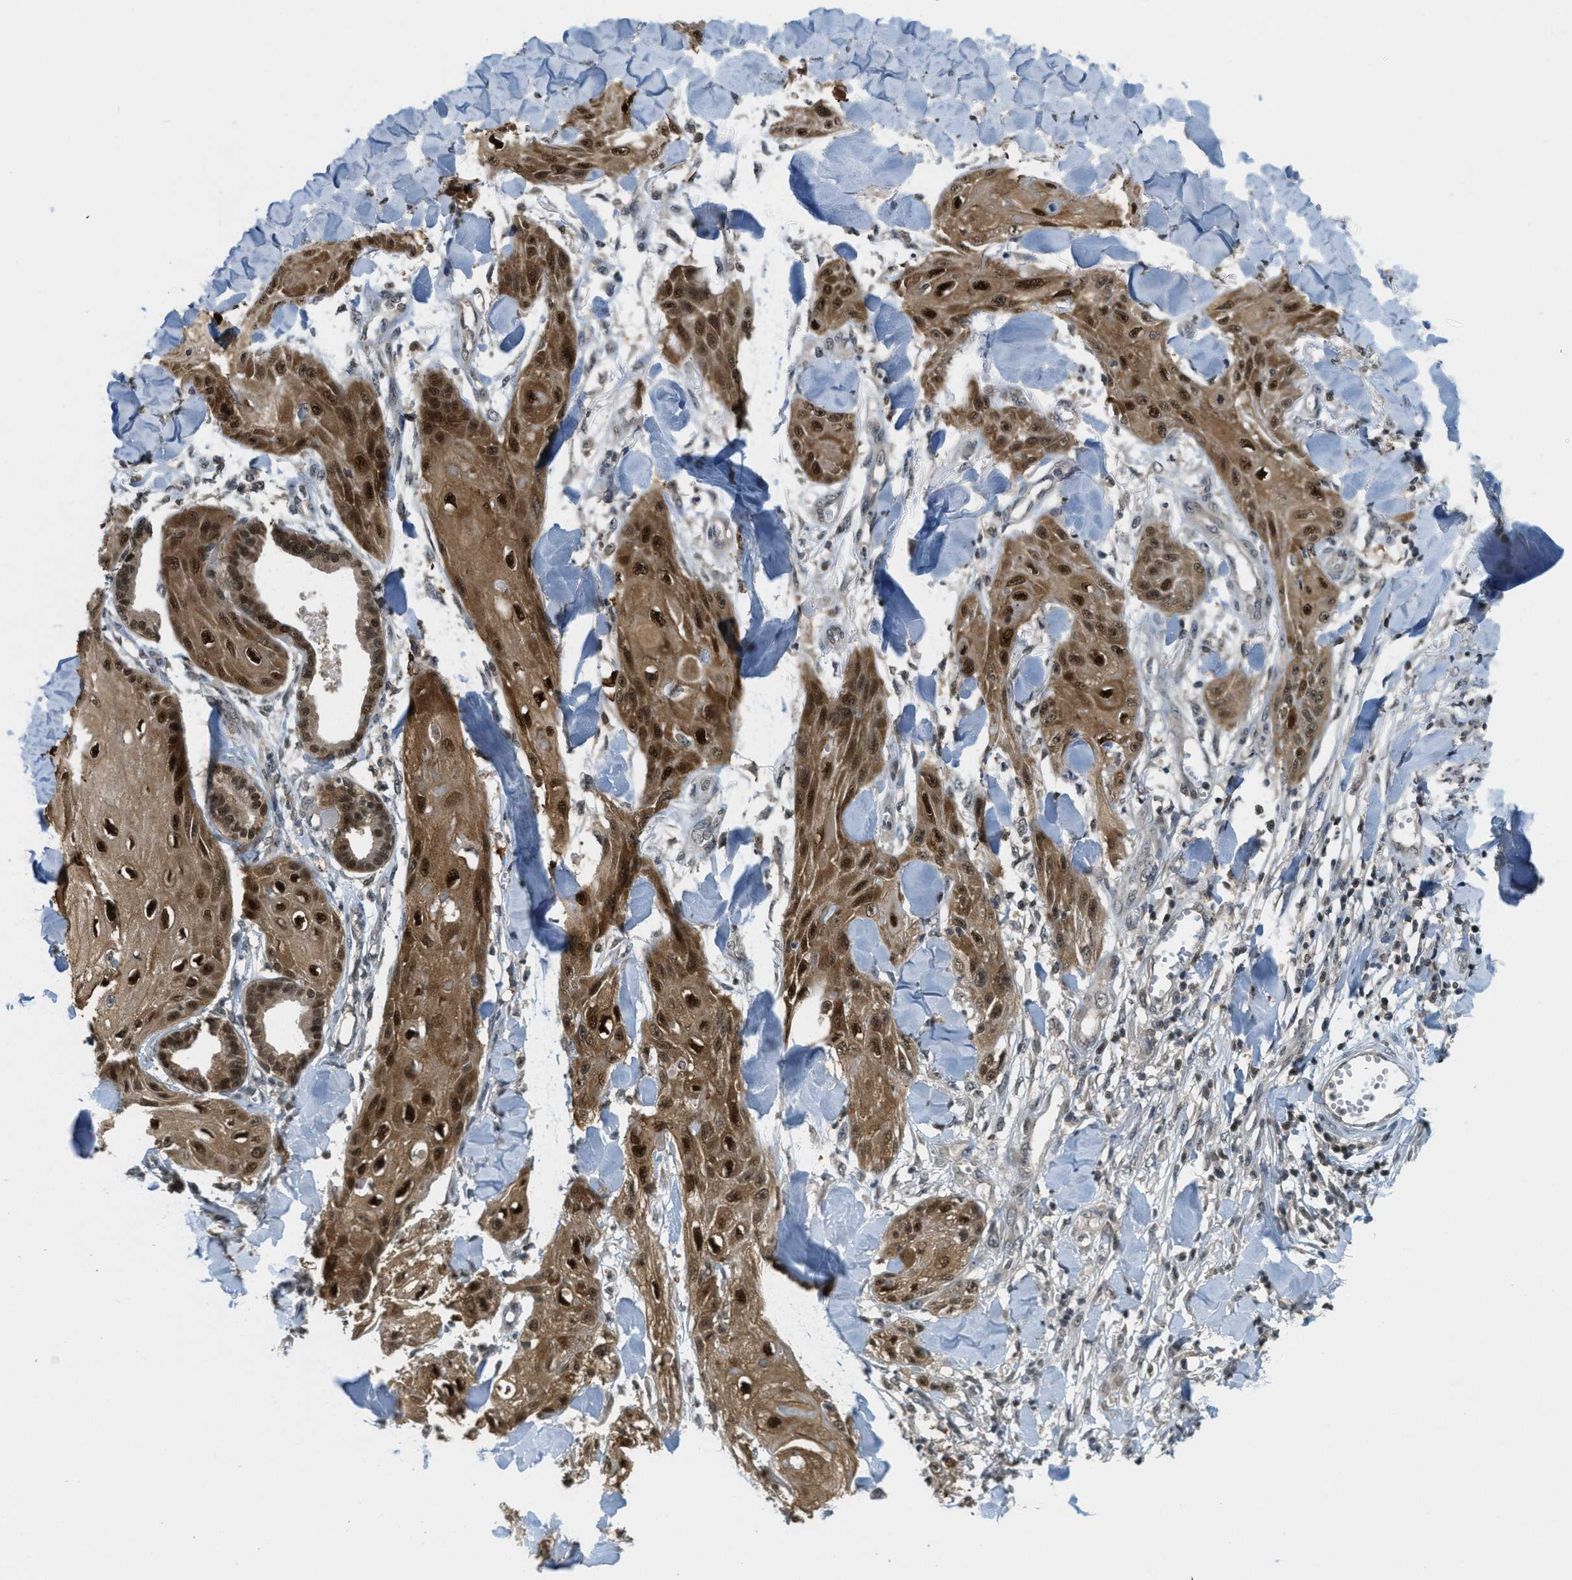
{"staining": {"intensity": "strong", "quantity": ">75%", "location": "cytoplasmic/membranous,nuclear"}, "tissue": "skin cancer", "cell_type": "Tumor cells", "image_type": "cancer", "snomed": [{"axis": "morphology", "description": "Squamous cell carcinoma, NOS"}, {"axis": "topography", "description": "Skin"}], "caption": "Human skin cancer (squamous cell carcinoma) stained with a protein marker exhibits strong staining in tumor cells.", "gene": "DNAJB1", "patient": {"sex": "male", "age": 74}}